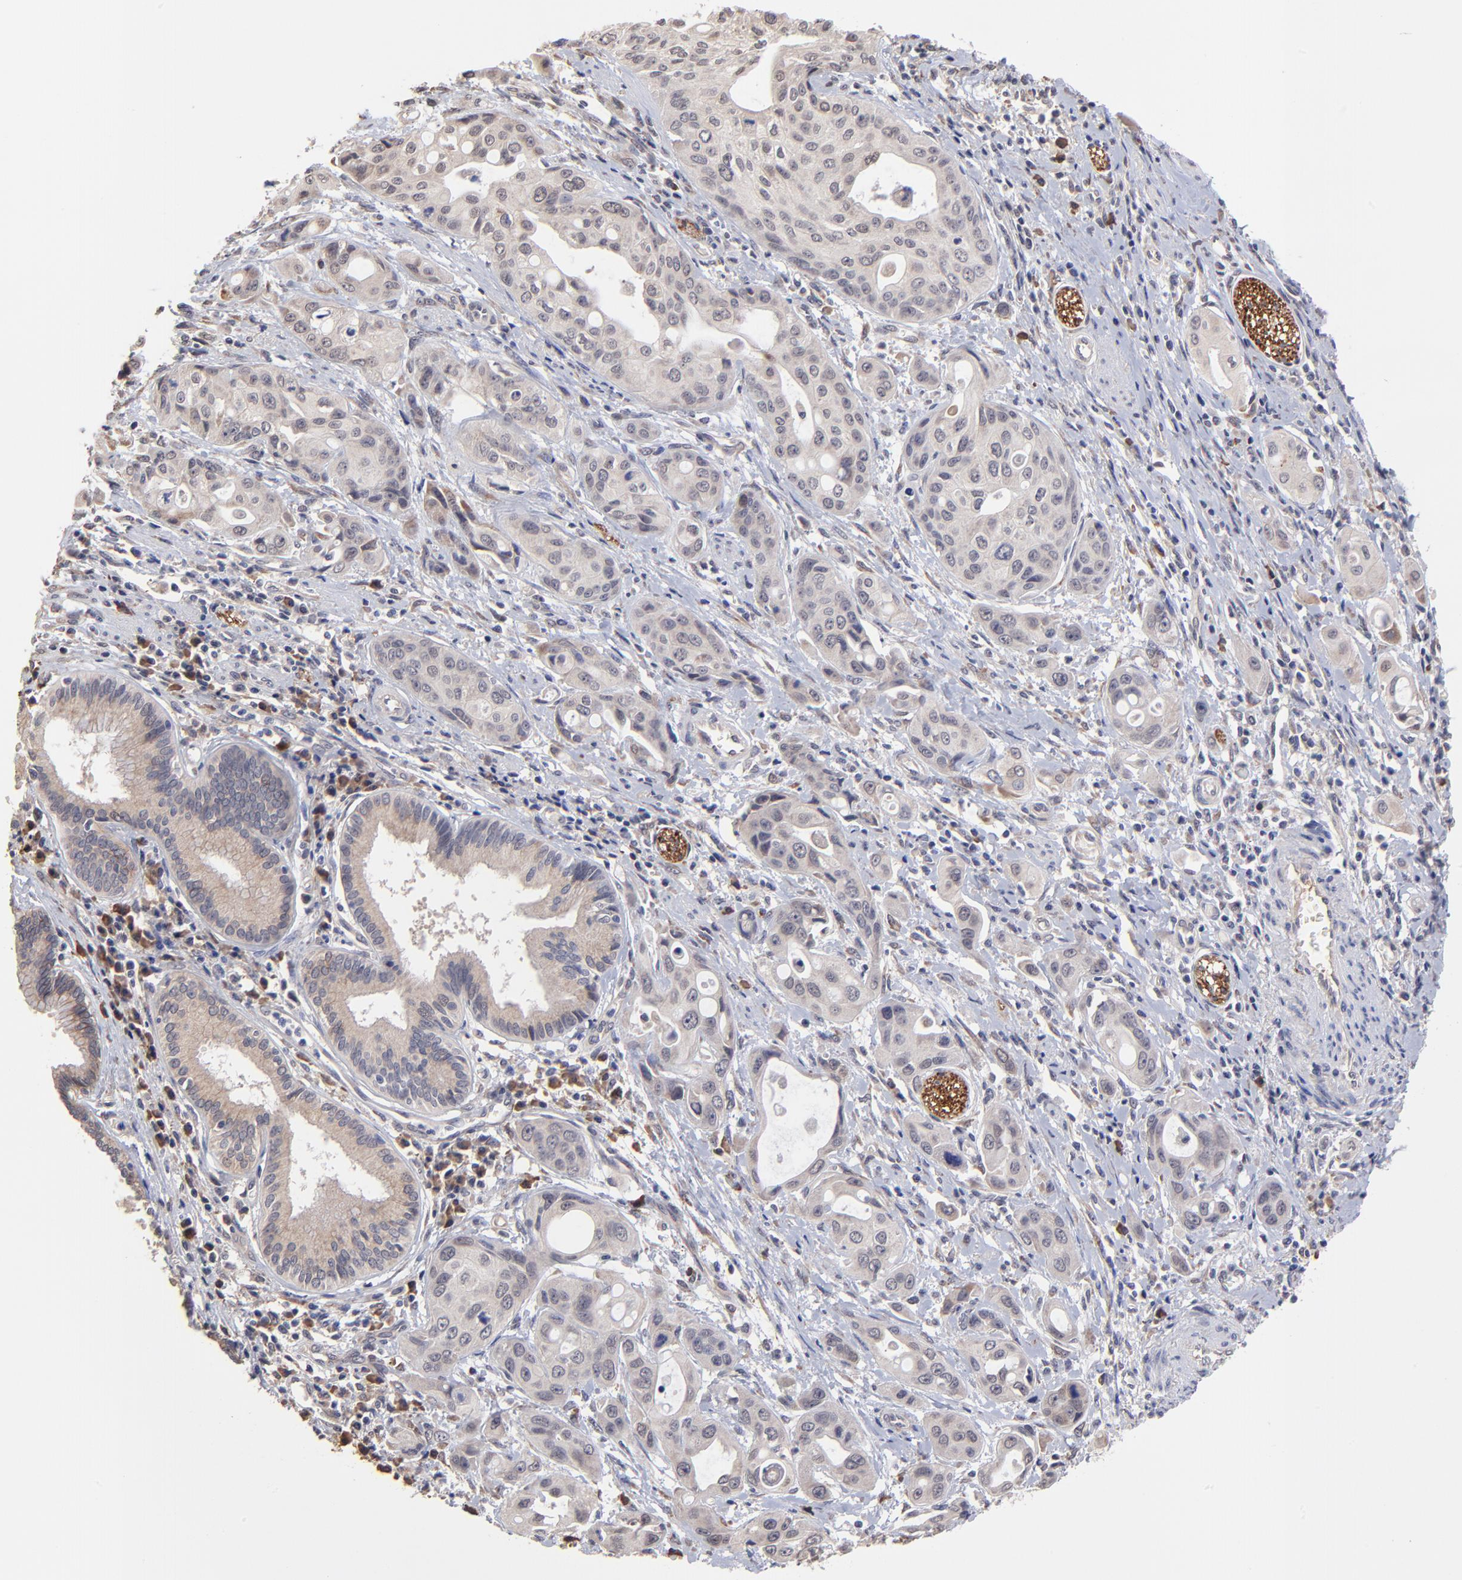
{"staining": {"intensity": "weak", "quantity": "<25%", "location": "cytoplasmic/membranous"}, "tissue": "pancreatic cancer", "cell_type": "Tumor cells", "image_type": "cancer", "snomed": [{"axis": "morphology", "description": "Adenocarcinoma, NOS"}, {"axis": "topography", "description": "Pancreas"}], "caption": "DAB immunohistochemical staining of human adenocarcinoma (pancreatic) reveals no significant positivity in tumor cells.", "gene": "CHL1", "patient": {"sex": "female", "age": 60}}